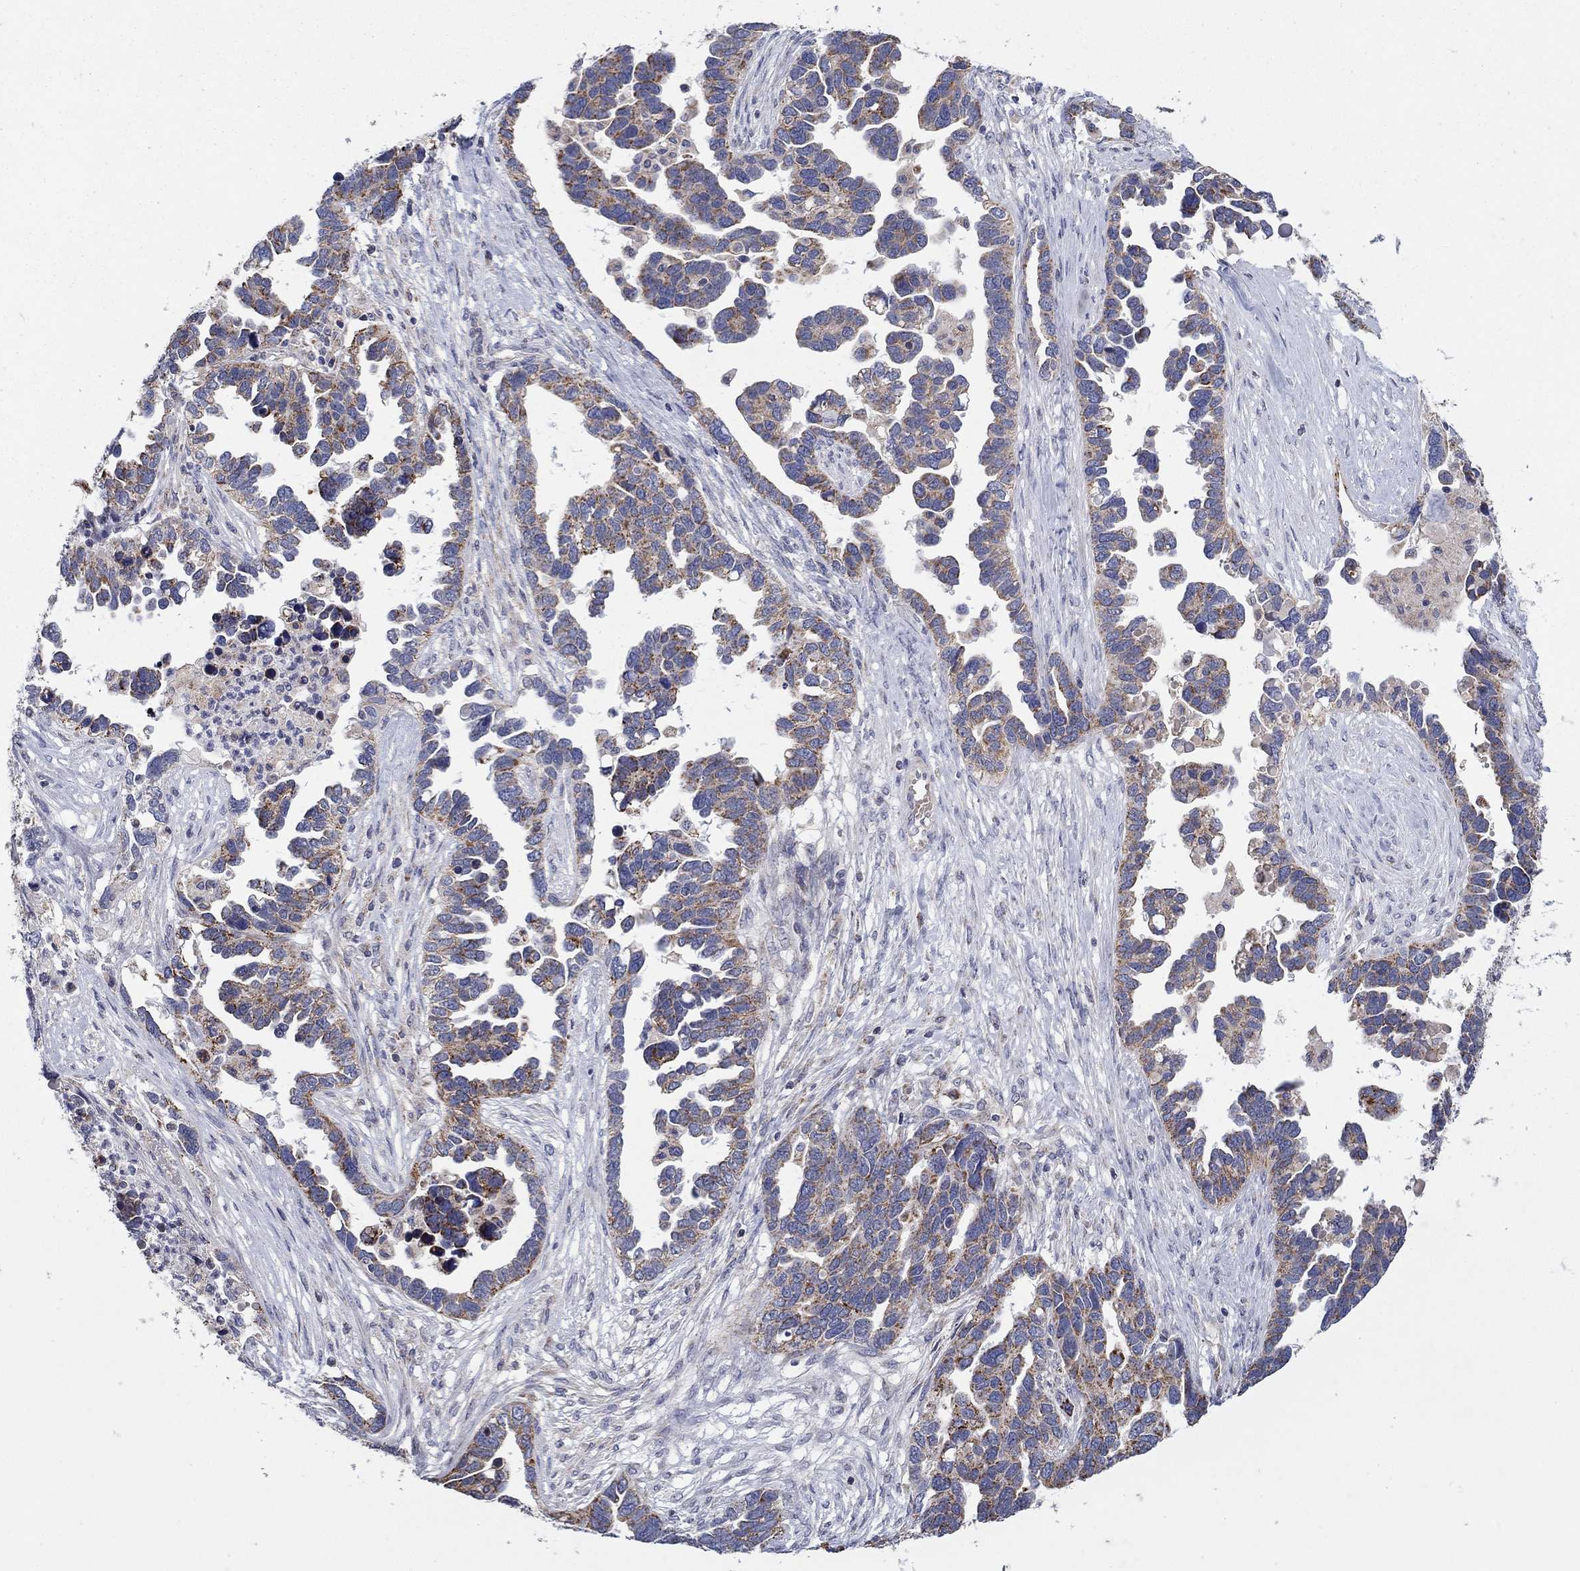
{"staining": {"intensity": "moderate", "quantity": ">75%", "location": "cytoplasmic/membranous"}, "tissue": "ovarian cancer", "cell_type": "Tumor cells", "image_type": "cancer", "snomed": [{"axis": "morphology", "description": "Cystadenocarcinoma, serous, NOS"}, {"axis": "topography", "description": "Ovary"}], "caption": "Ovarian cancer (serous cystadenocarcinoma) was stained to show a protein in brown. There is medium levels of moderate cytoplasmic/membranous positivity in approximately >75% of tumor cells.", "gene": "HPS5", "patient": {"sex": "female", "age": 54}}